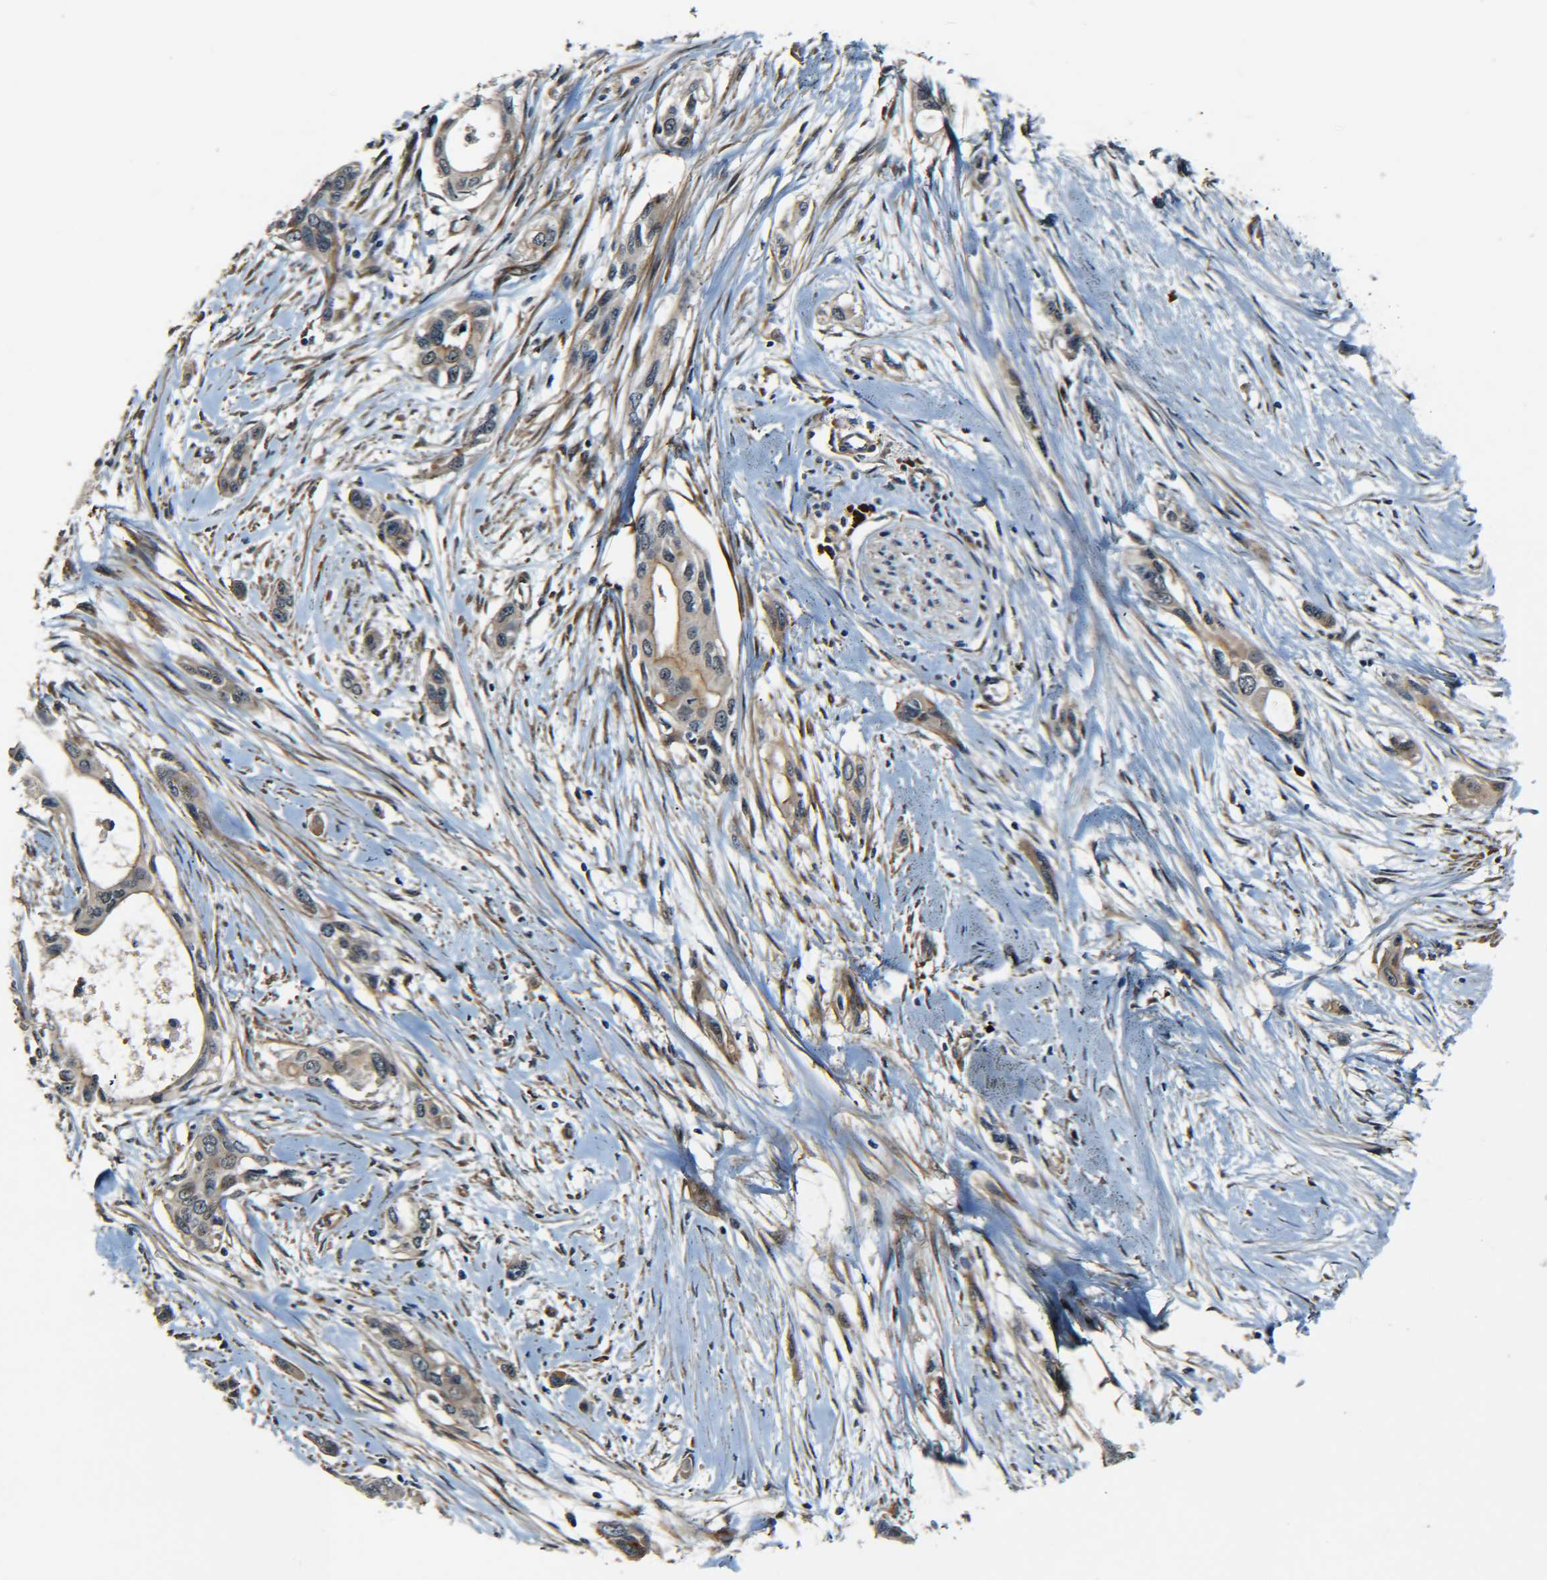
{"staining": {"intensity": "weak", "quantity": ">75%", "location": "cytoplasmic/membranous"}, "tissue": "pancreatic cancer", "cell_type": "Tumor cells", "image_type": "cancer", "snomed": [{"axis": "morphology", "description": "Adenocarcinoma, NOS"}, {"axis": "topography", "description": "Pancreas"}], "caption": "Brown immunohistochemical staining in pancreatic adenocarcinoma displays weak cytoplasmic/membranous positivity in about >75% of tumor cells.", "gene": "MEIS1", "patient": {"sex": "female", "age": 60}}